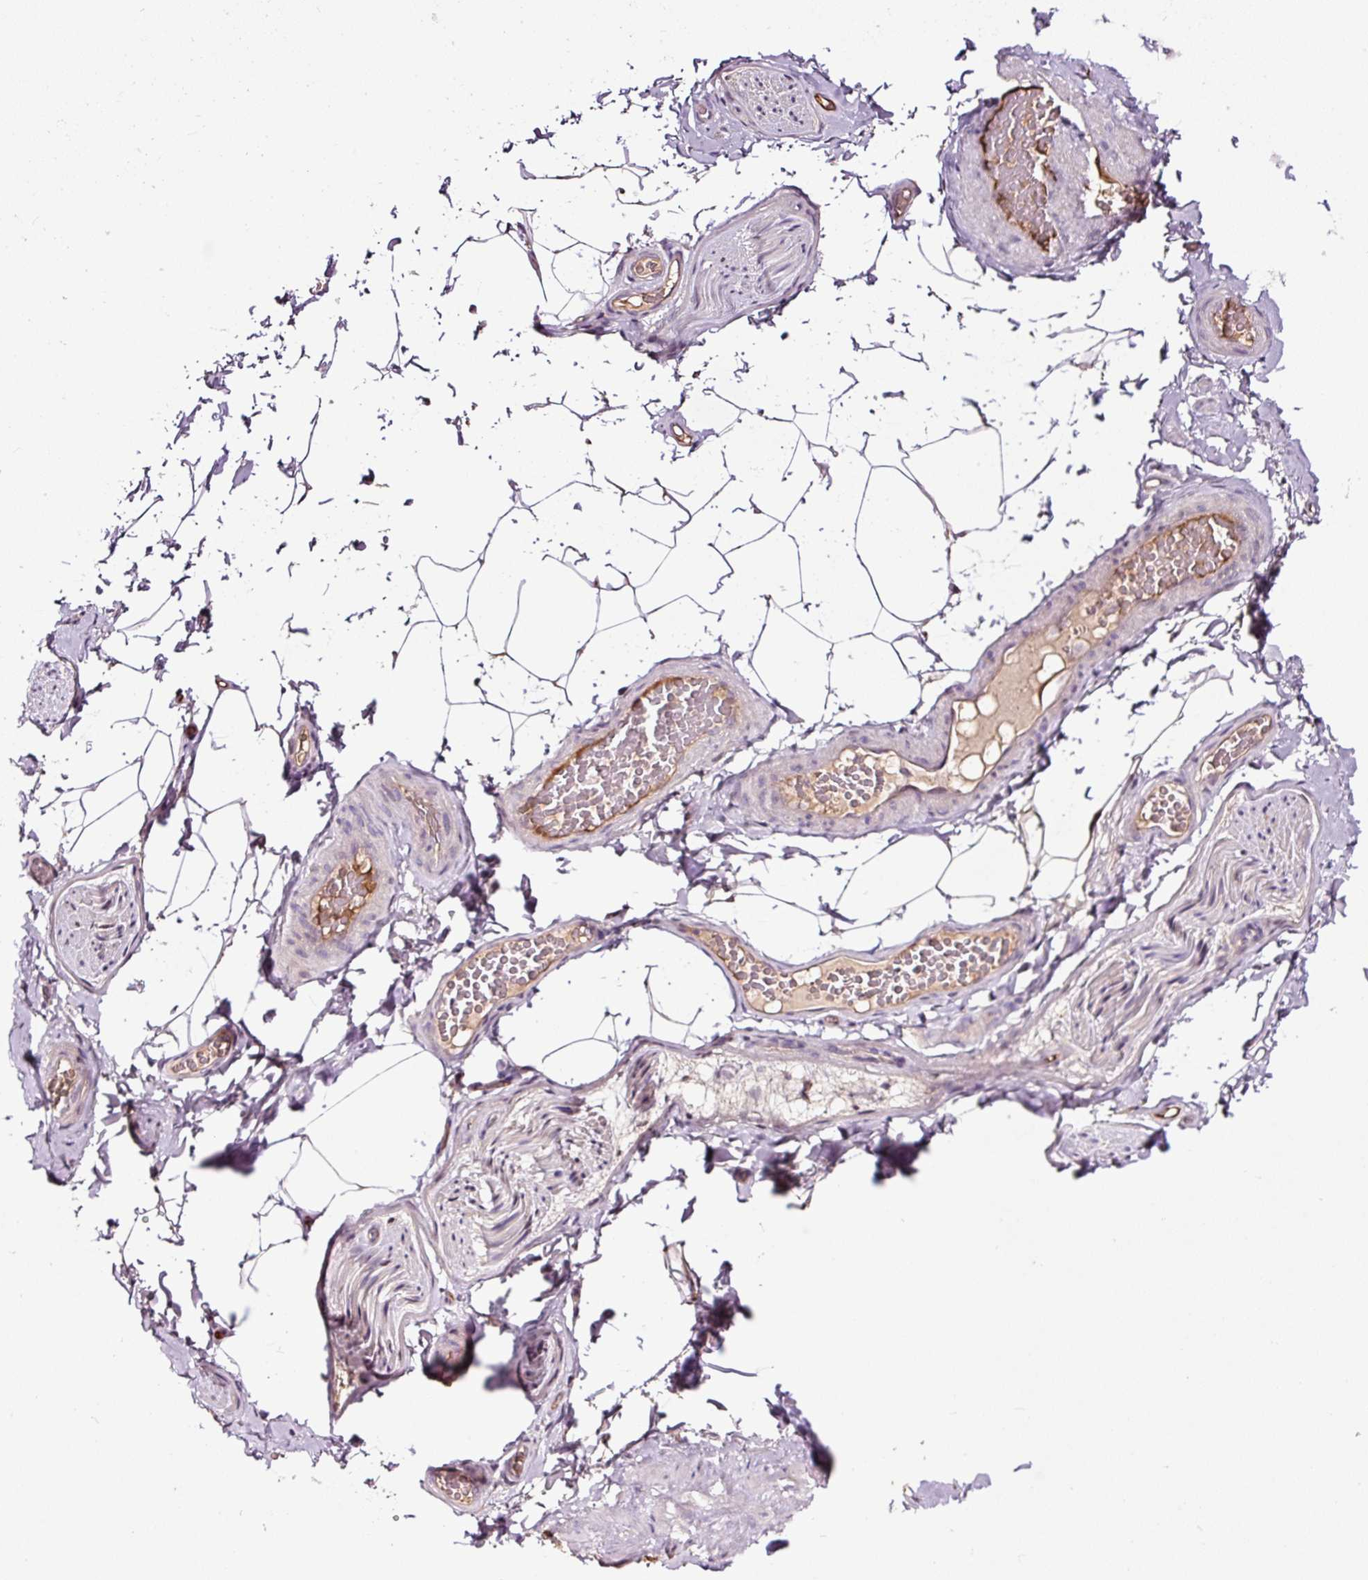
{"staining": {"intensity": "weak", "quantity": "25%-75%", "location": "cytoplasmic/membranous"}, "tissue": "adipose tissue", "cell_type": "Adipocytes", "image_type": "normal", "snomed": [{"axis": "morphology", "description": "Normal tissue, NOS"}, {"axis": "topography", "description": "Vascular tissue"}, {"axis": "topography", "description": "Peripheral nerve tissue"}], "caption": "Adipose tissue stained with immunohistochemistry (IHC) demonstrates weak cytoplasmic/membranous expression in approximately 25%-75% of adipocytes.", "gene": "LRRC24", "patient": {"sex": "male", "age": 41}}